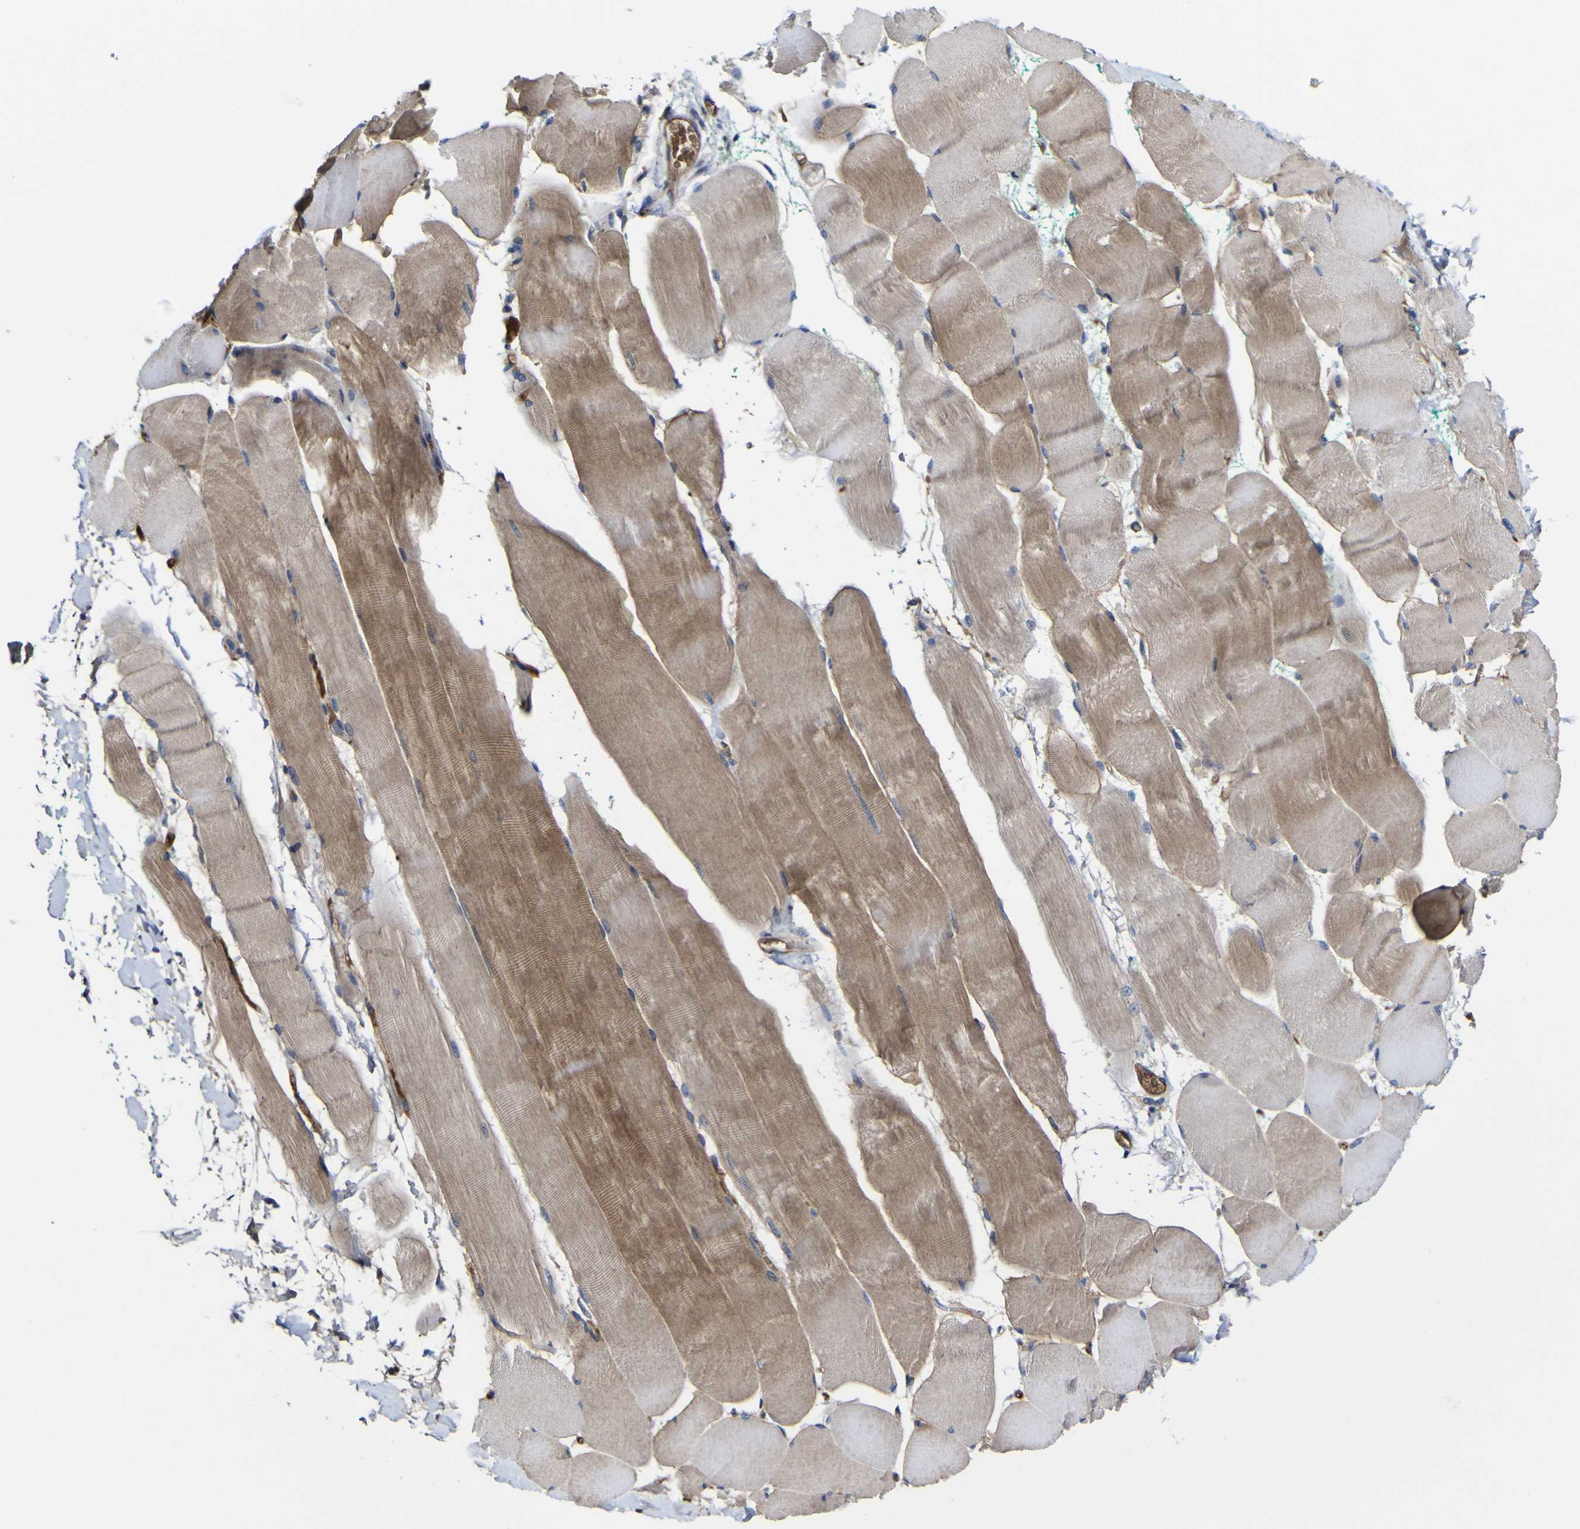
{"staining": {"intensity": "moderate", "quantity": ">75%", "location": "cytoplasmic/membranous"}, "tissue": "skeletal muscle", "cell_type": "Myocytes", "image_type": "normal", "snomed": [{"axis": "morphology", "description": "Normal tissue, NOS"}, {"axis": "morphology", "description": "Squamous cell carcinoma, NOS"}, {"axis": "topography", "description": "Skeletal muscle"}], "caption": "The photomicrograph shows staining of benign skeletal muscle, revealing moderate cytoplasmic/membranous protein positivity (brown color) within myocytes. (DAB IHC, brown staining for protein, blue staining for nuclei).", "gene": "CCDC90B", "patient": {"sex": "male", "age": 51}}